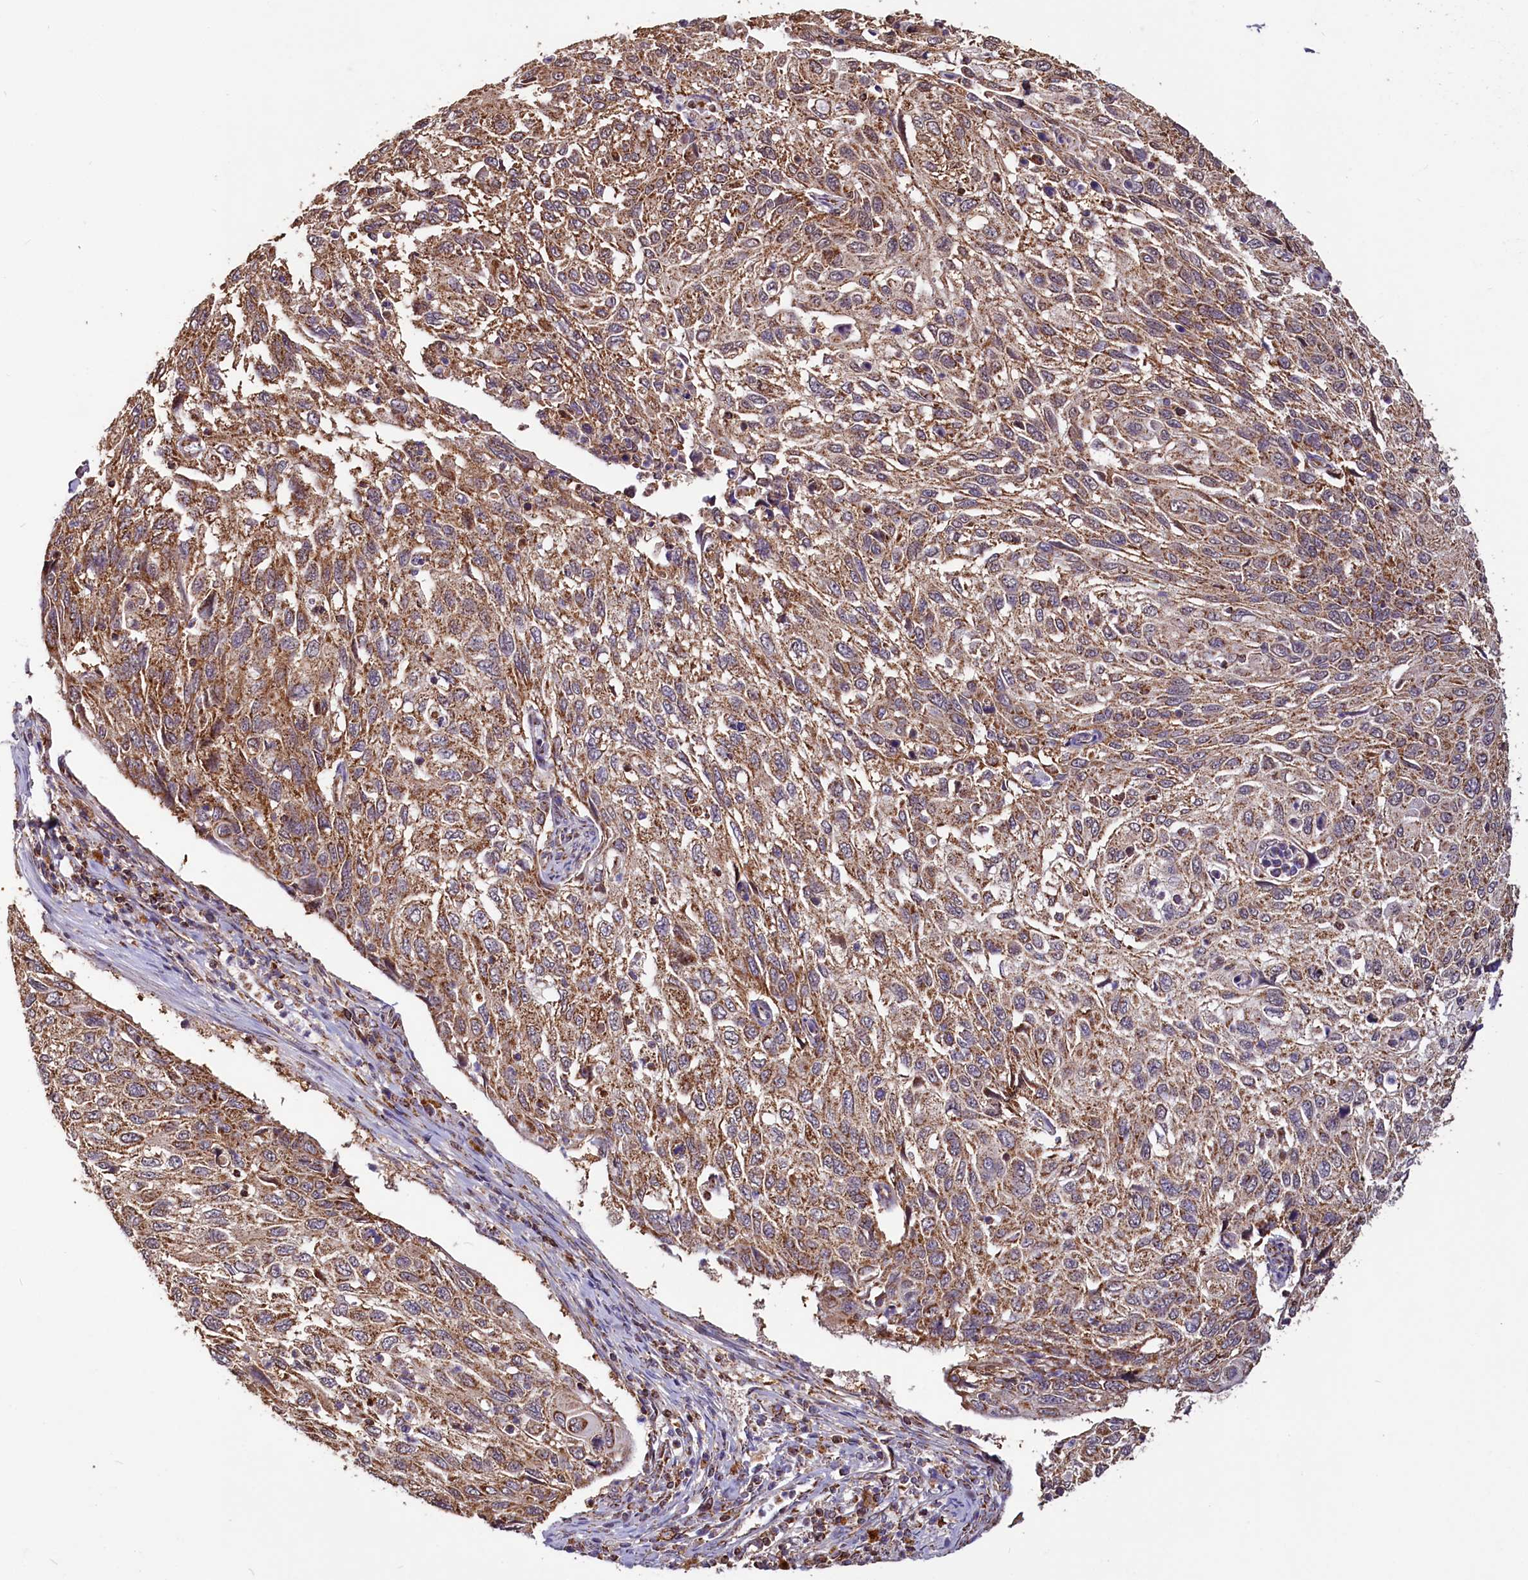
{"staining": {"intensity": "moderate", "quantity": ">75%", "location": "cytoplasmic/membranous"}, "tissue": "cervical cancer", "cell_type": "Tumor cells", "image_type": "cancer", "snomed": [{"axis": "morphology", "description": "Squamous cell carcinoma, NOS"}, {"axis": "topography", "description": "Cervix"}], "caption": "Squamous cell carcinoma (cervical) was stained to show a protein in brown. There is medium levels of moderate cytoplasmic/membranous staining in approximately >75% of tumor cells.", "gene": "NUDT15", "patient": {"sex": "female", "age": 70}}